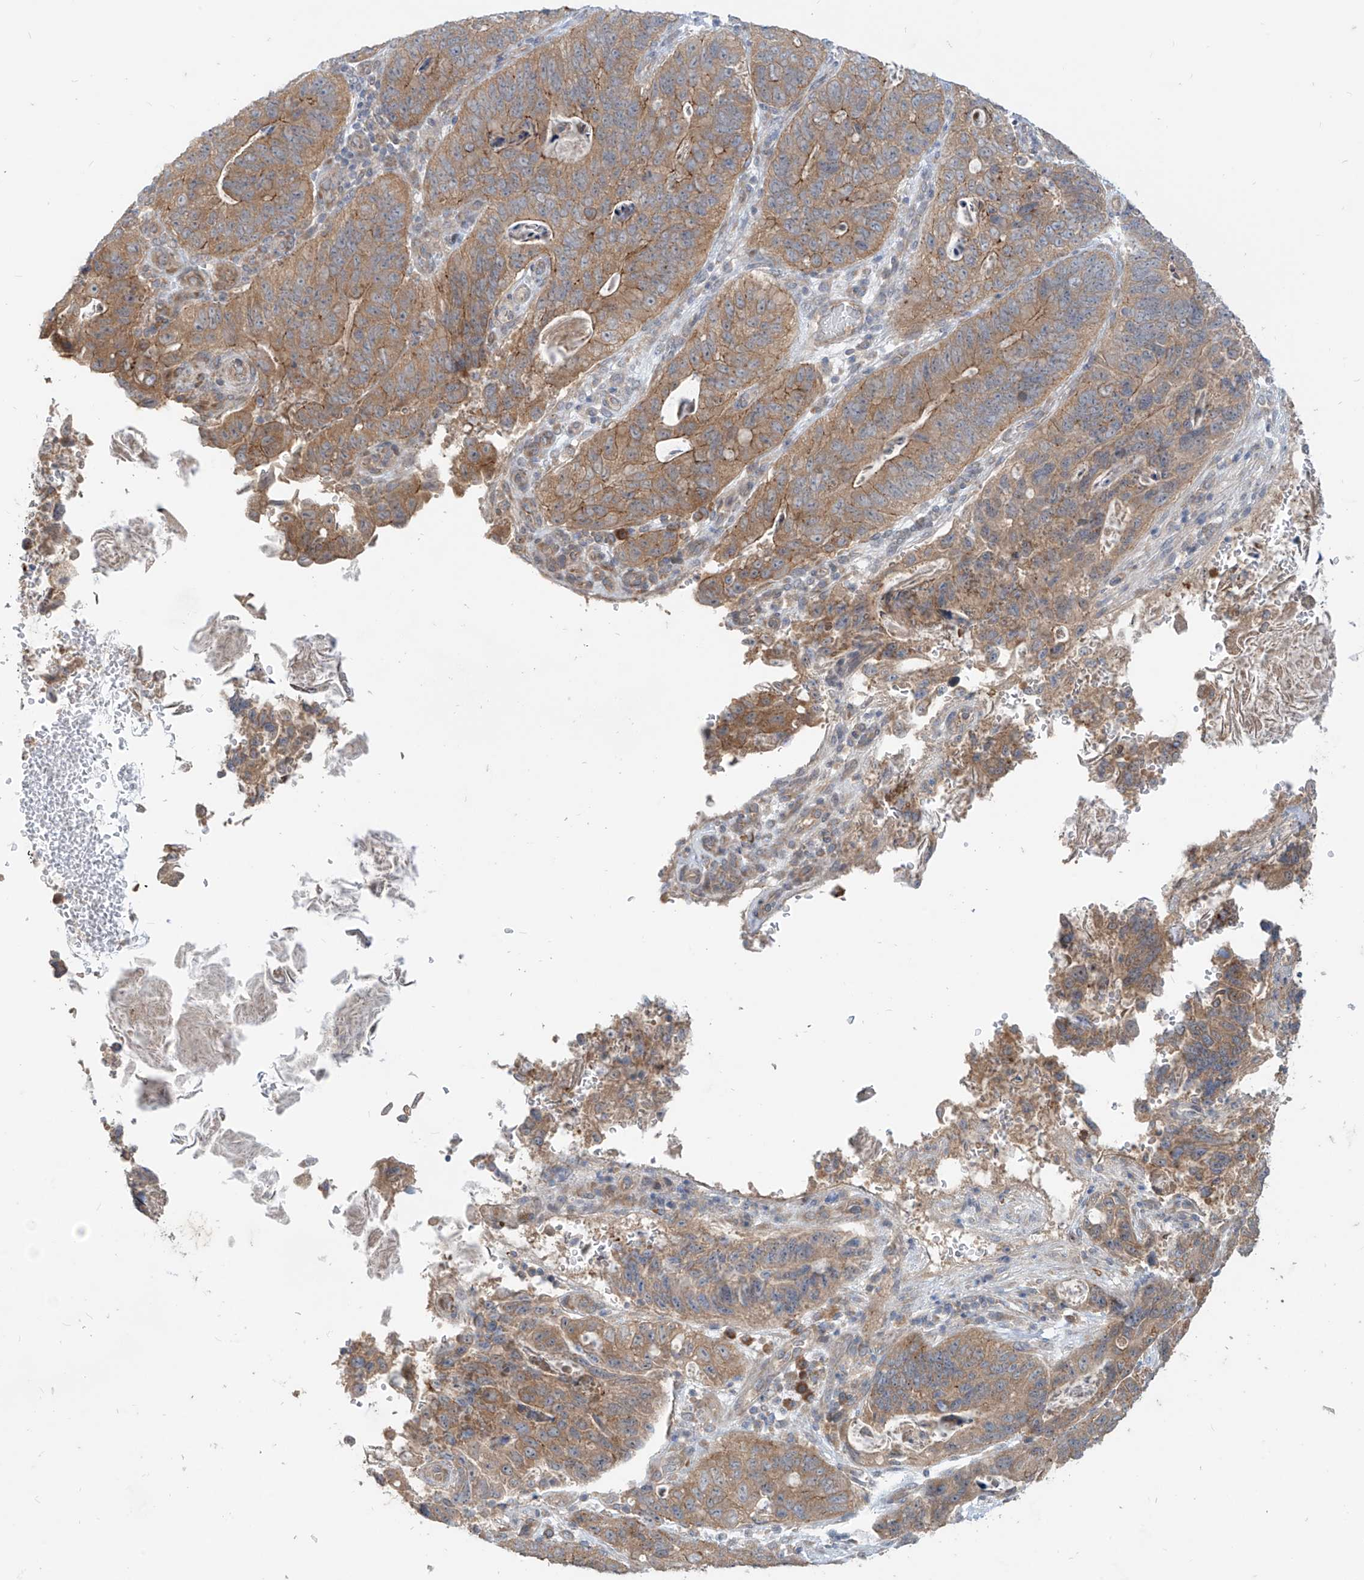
{"staining": {"intensity": "moderate", "quantity": ">75%", "location": "cytoplasmic/membranous"}, "tissue": "stomach cancer", "cell_type": "Tumor cells", "image_type": "cancer", "snomed": [{"axis": "morphology", "description": "Normal tissue, NOS"}, {"axis": "morphology", "description": "Adenocarcinoma, NOS"}, {"axis": "topography", "description": "Stomach"}], "caption": "Brown immunohistochemical staining in human adenocarcinoma (stomach) exhibits moderate cytoplasmic/membranous expression in approximately >75% of tumor cells. (DAB IHC with brightfield microscopy, high magnification).", "gene": "MTUS2", "patient": {"sex": "female", "age": 89}}